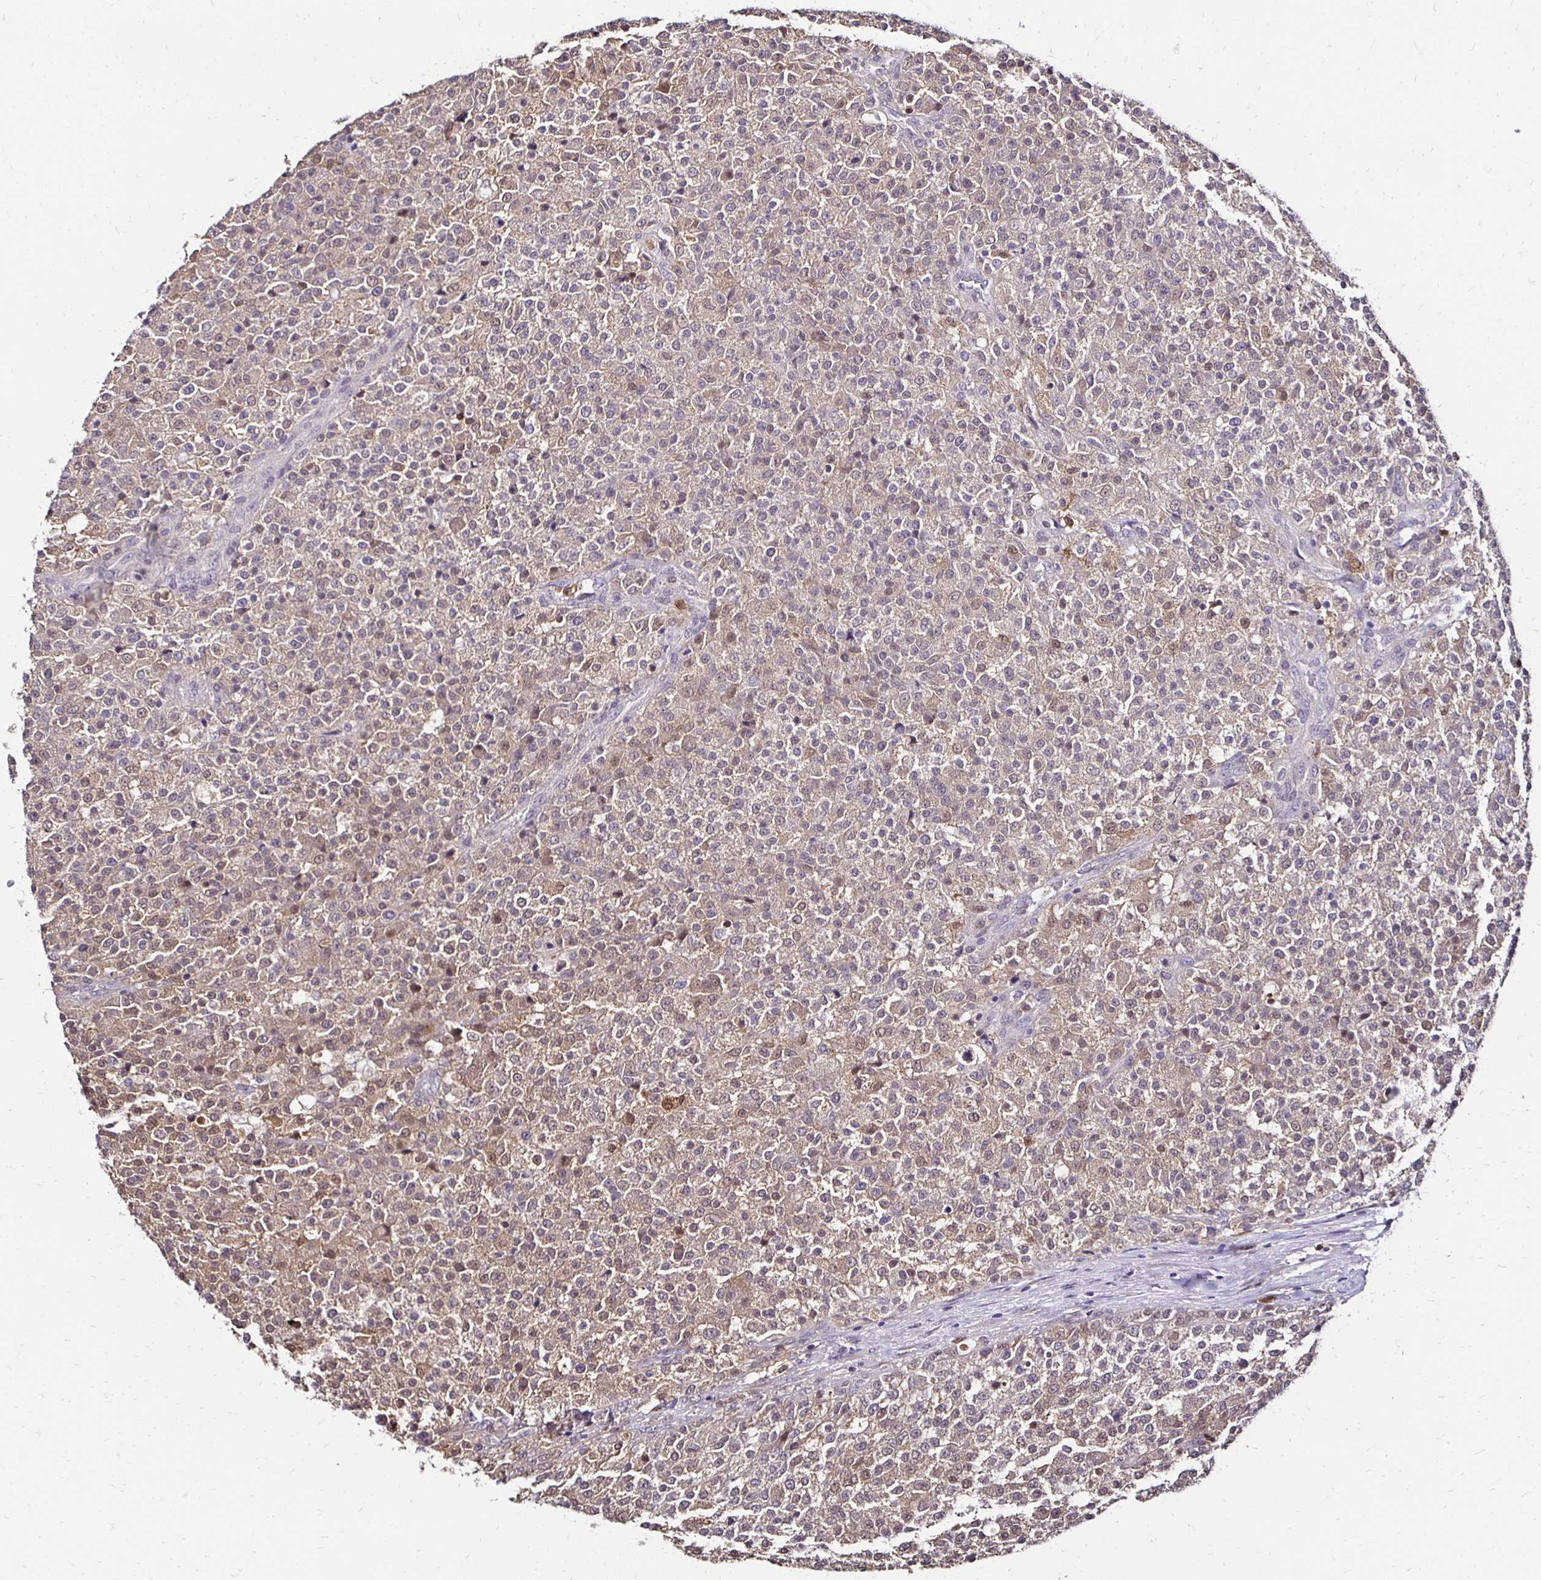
{"staining": {"intensity": "weak", "quantity": "25%-75%", "location": "cytoplasmic/membranous"}, "tissue": "testis cancer", "cell_type": "Tumor cells", "image_type": "cancer", "snomed": [{"axis": "morphology", "description": "Seminoma, NOS"}, {"axis": "topography", "description": "Testis"}], "caption": "Testis cancer stained for a protein displays weak cytoplasmic/membranous positivity in tumor cells.", "gene": "TXN", "patient": {"sex": "male", "age": 59}}